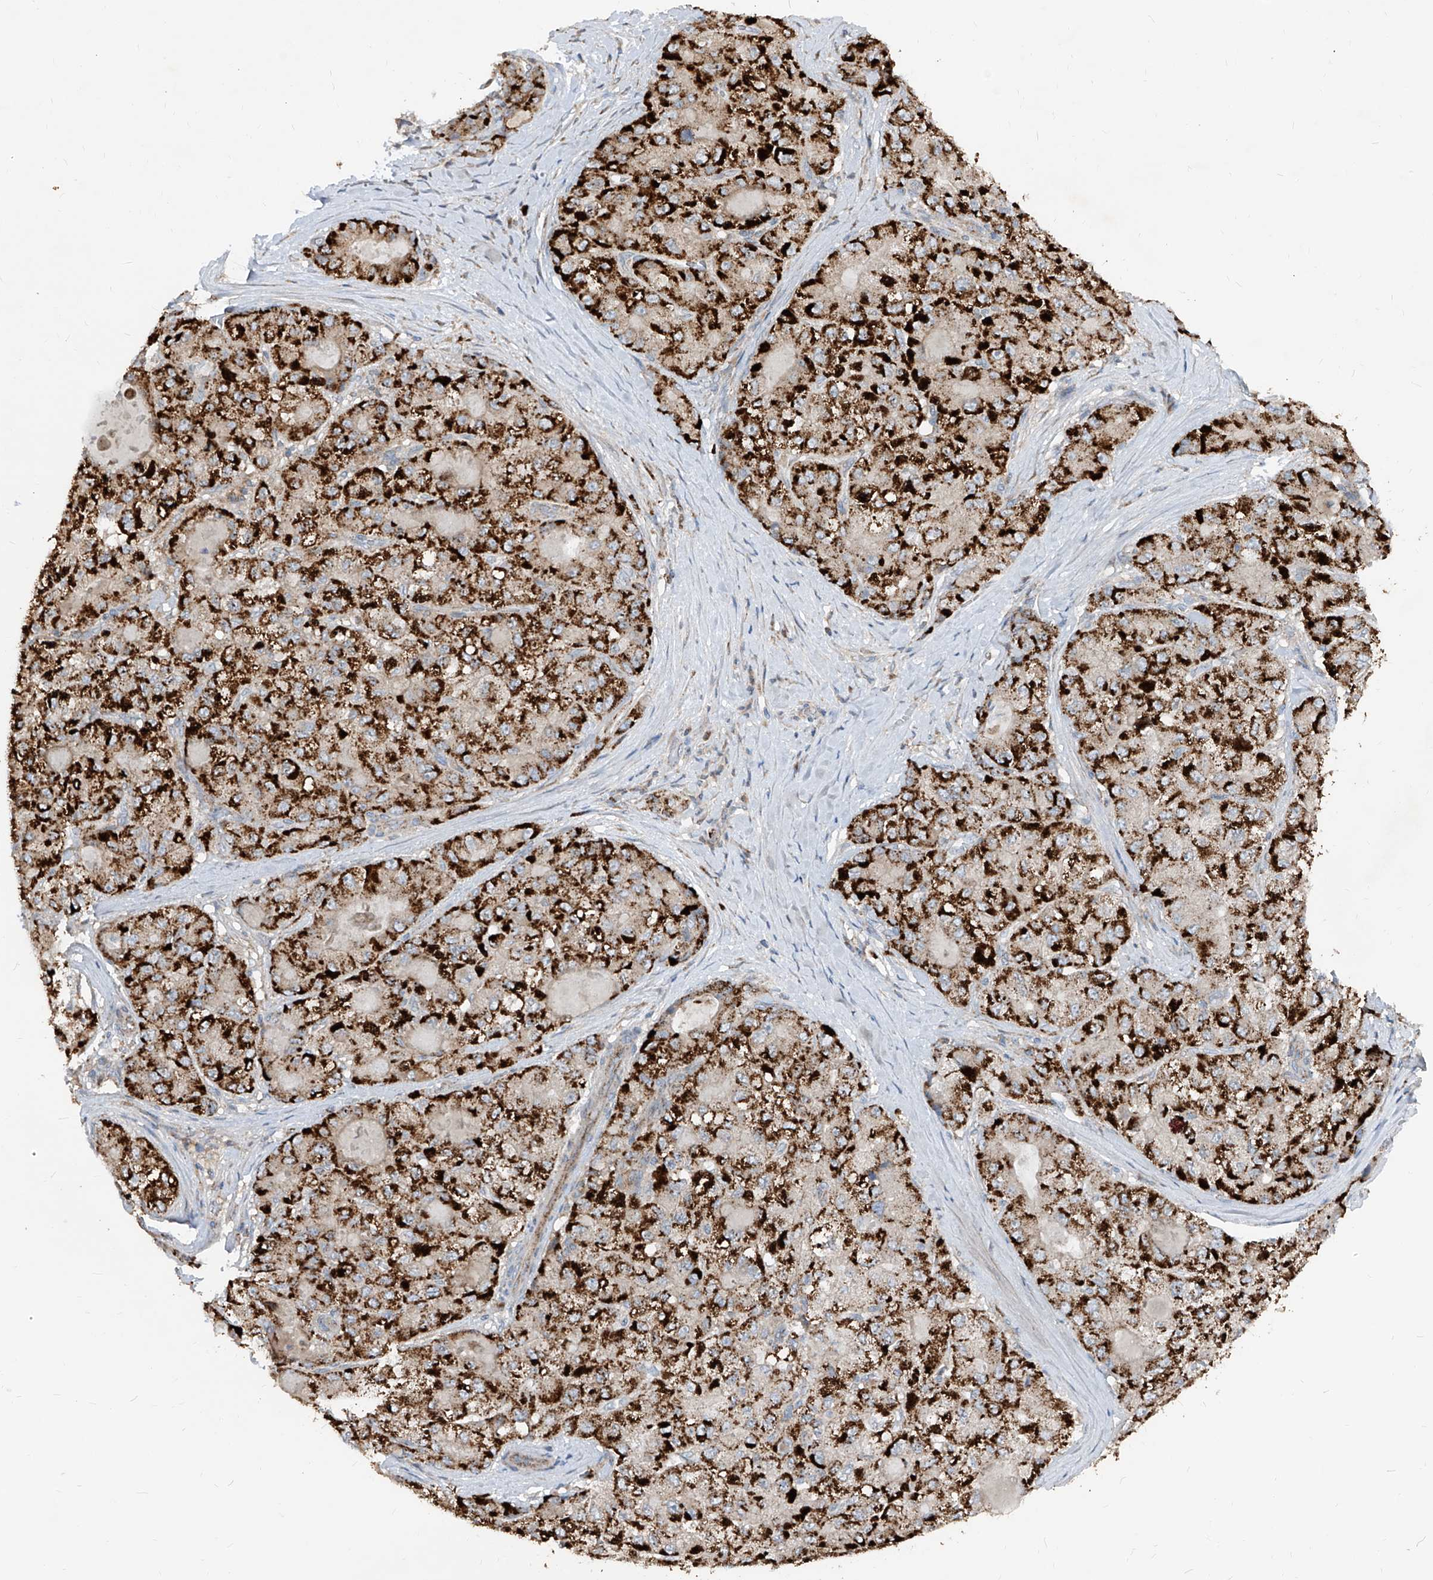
{"staining": {"intensity": "strong", "quantity": ">75%", "location": "cytoplasmic/membranous"}, "tissue": "liver cancer", "cell_type": "Tumor cells", "image_type": "cancer", "snomed": [{"axis": "morphology", "description": "Carcinoma, Hepatocellular, NOS"}, {"axis": "topography", "description": "Liver"}], "caption": "Tumor cells exhibit high levels of strong cytoplasmic/membranous staining in about >75% of cells in liver cancer. (DAB (3,3'-diaminobenzidine) = brown stain, brightfield microscopy at high magnification).", "gene": "ABCD3", "patient": {"sex": "male", "age": 80}}